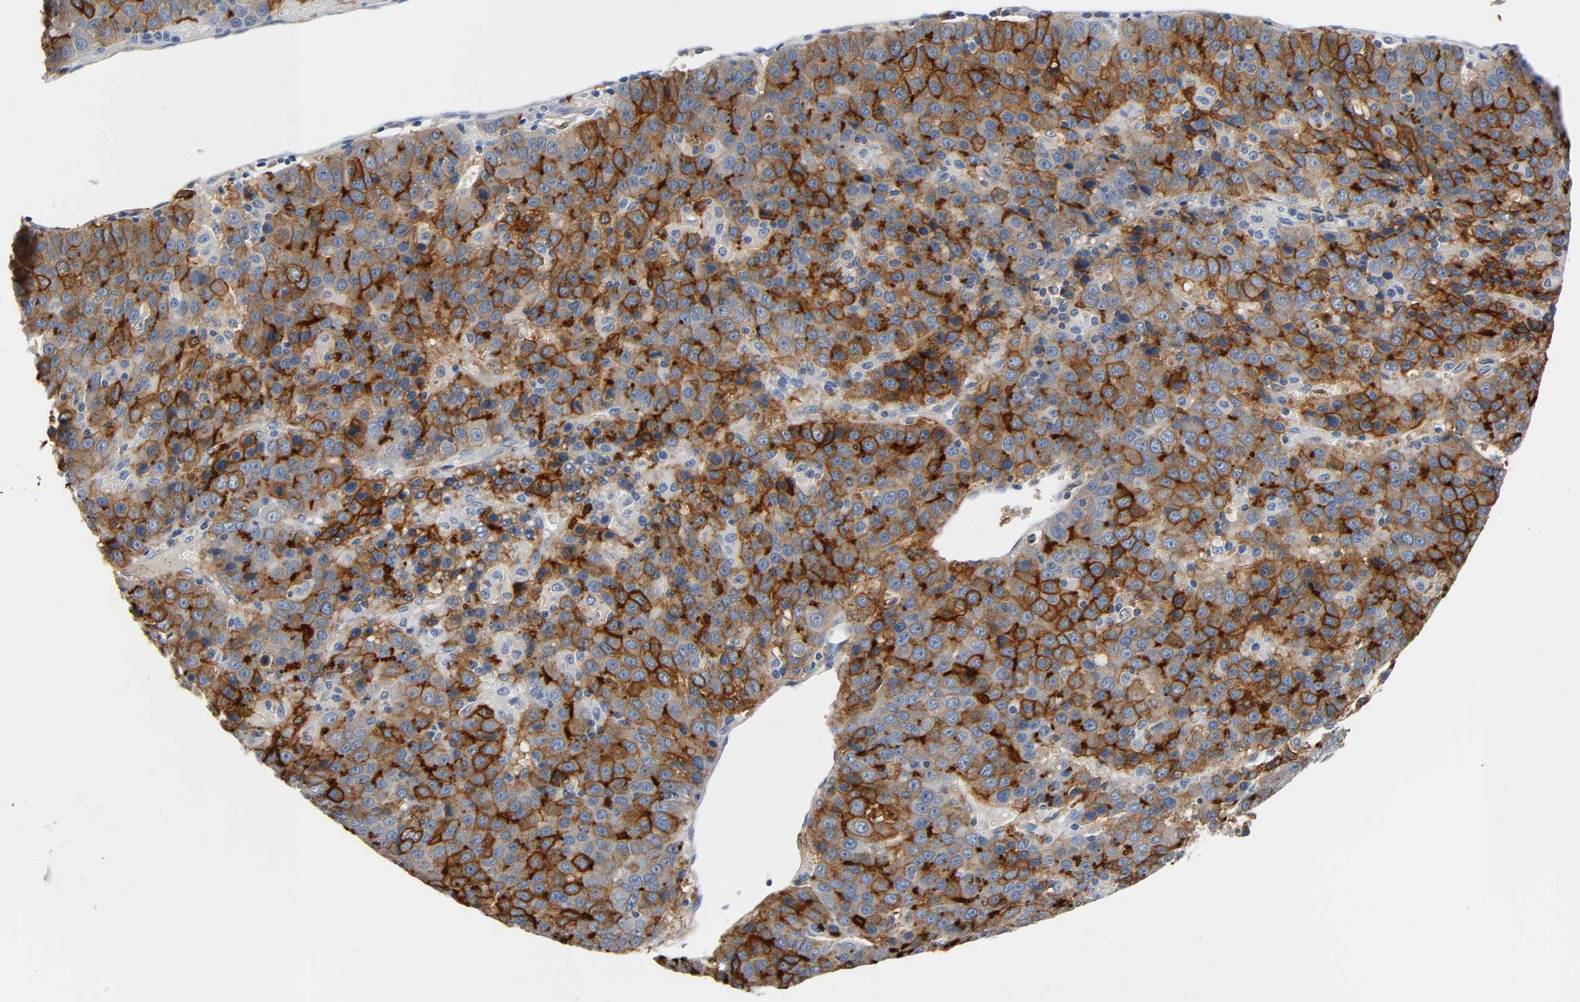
{"staining": {"intensity": "strong", "quantity": ">75%", "location": "cytoplasmic/membranous"}, "tissue": "liver cancer", "cell_type": "Tumor cells", "image_type": "cancer", "snomed": [{"axis": "morphology", "description": "Carcinoma, Hepatocellular, NOS"}, {"axis": "topography", "description": "Liver"}], "caption": "A histopathology image showing strong cytoplasmic/membranous staining in approximately >75% of tumor cells in liver cancer, as visualized by brown immunohistochemical staining.", "gene": "ANPEP", "patient": {"sex": "female", "age": 53}}